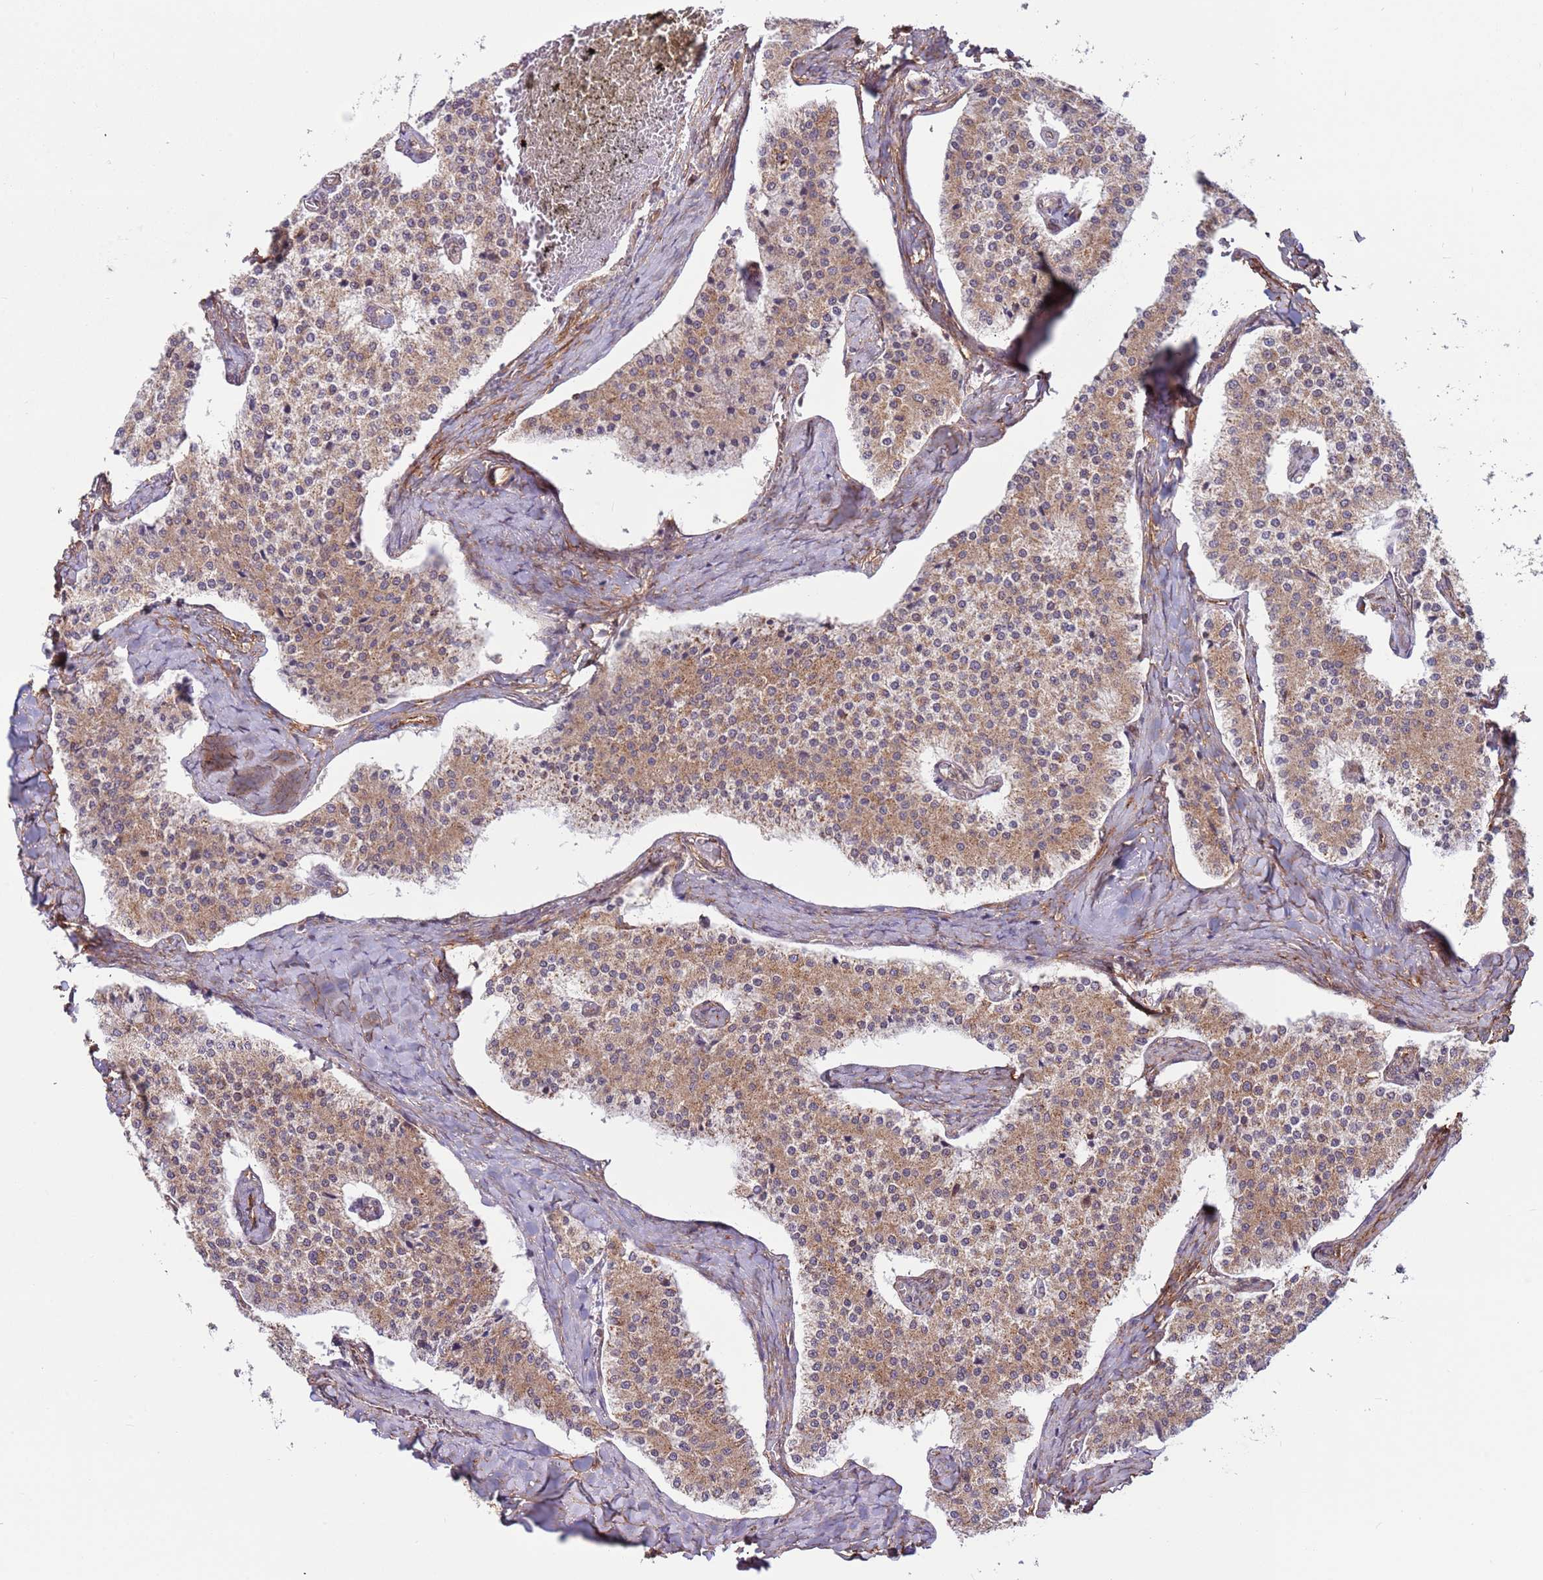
{"staining": {"intensity": "moderate", "quantity": ">75%", "location": "cytoplasmic/membranous"}, "tissue": "carcinoid", "cell_type": "Tumor cells", "image_type": "cancer", "snomed": [{"axis": "morphology", "description": "Carcinoid, malignant, NOS"}, {"axis": "topography", "description": "Colon"}], "caption": "Immunohistochemistry image of carcinoid stained for a protein (brown), which demonstrates medium levels of moderate cytoplasmic/membranous positivity in approximately >75% of tumor cells.", "gene": "DCAF4", "patient": {"sex": "female", "age": 52}}